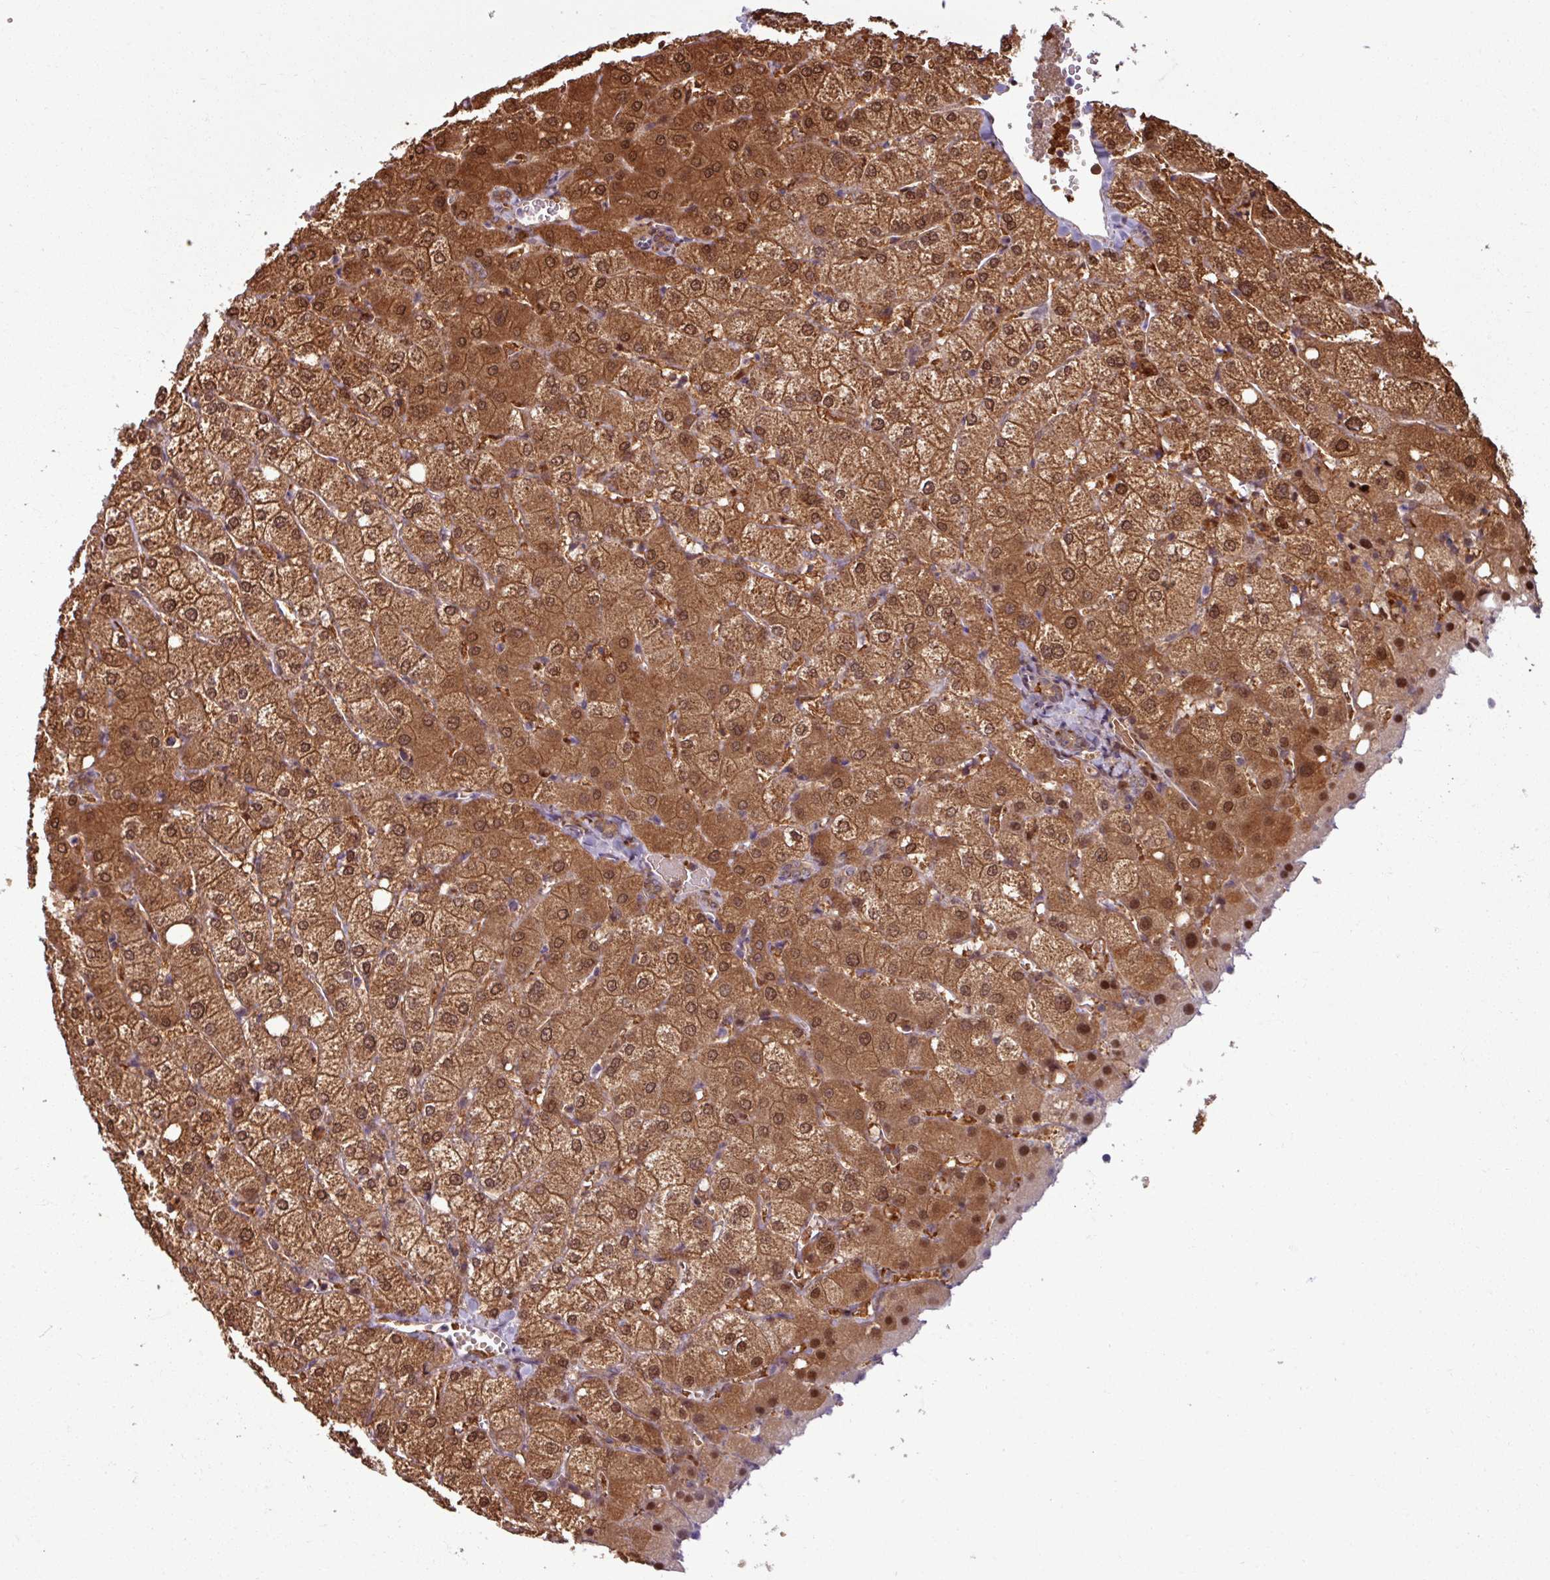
{"staining": {"intensity": "moderate", "quantity": ">75%", "location": "cytoplasmic/membranous"}, "tissue": "liver", "cell_type": "Cholangiocytes", "image_type": "normal", "snomed": [{"axis": "morphology", "description": "Normal tissue, NOS"}, {"axis": "topography", "description": "Liver"}], "caption": "Liver stained with IHC shows moderate cytoplasmic/membranous expression in about >75% of cholangiocytes. (DAB IHC with brightfield microscopy, high magnification).", "gene": "KCTD11", "patient": {"sex": "female", "age": 54}}